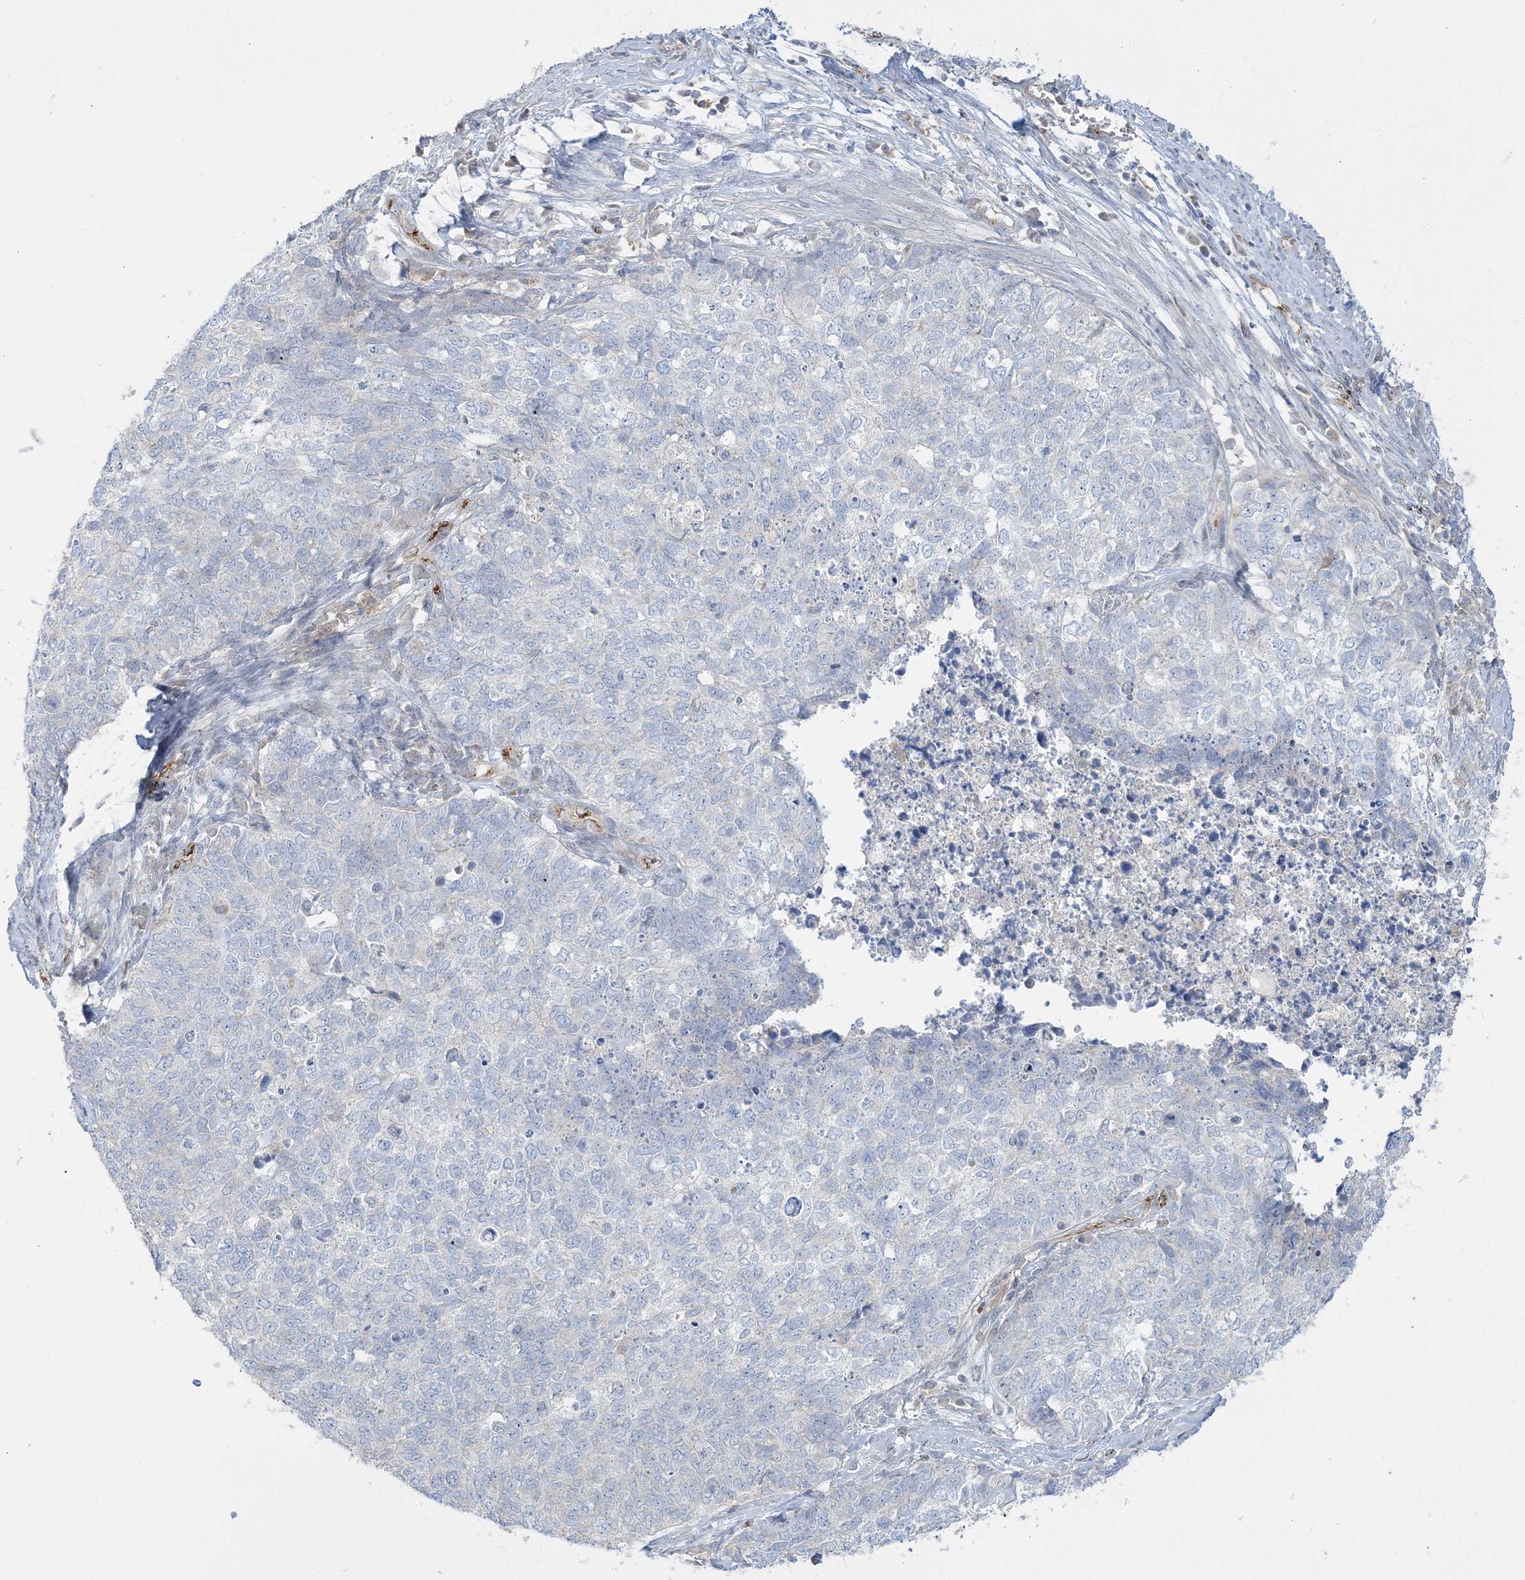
{"staining": {"intensity": "negative", "quantity": "none", "location": "none"}, "tissue": "cervical cancer", "cell_type": "Tumor cells", "image_type": "cancer", "snomed": [{"axis": "morphology", "description": "Squamous cell carcinoma, NOS"}, {"axis": "topography", "description": "Cervix"}], "caption": "This is an immunohistochemistry micrograph of human squamous cell carcinoma (cervical). There is no positivity in tumor cells.", "gene": "INPP1", "patient": {"sex": "female", "age": 63}}